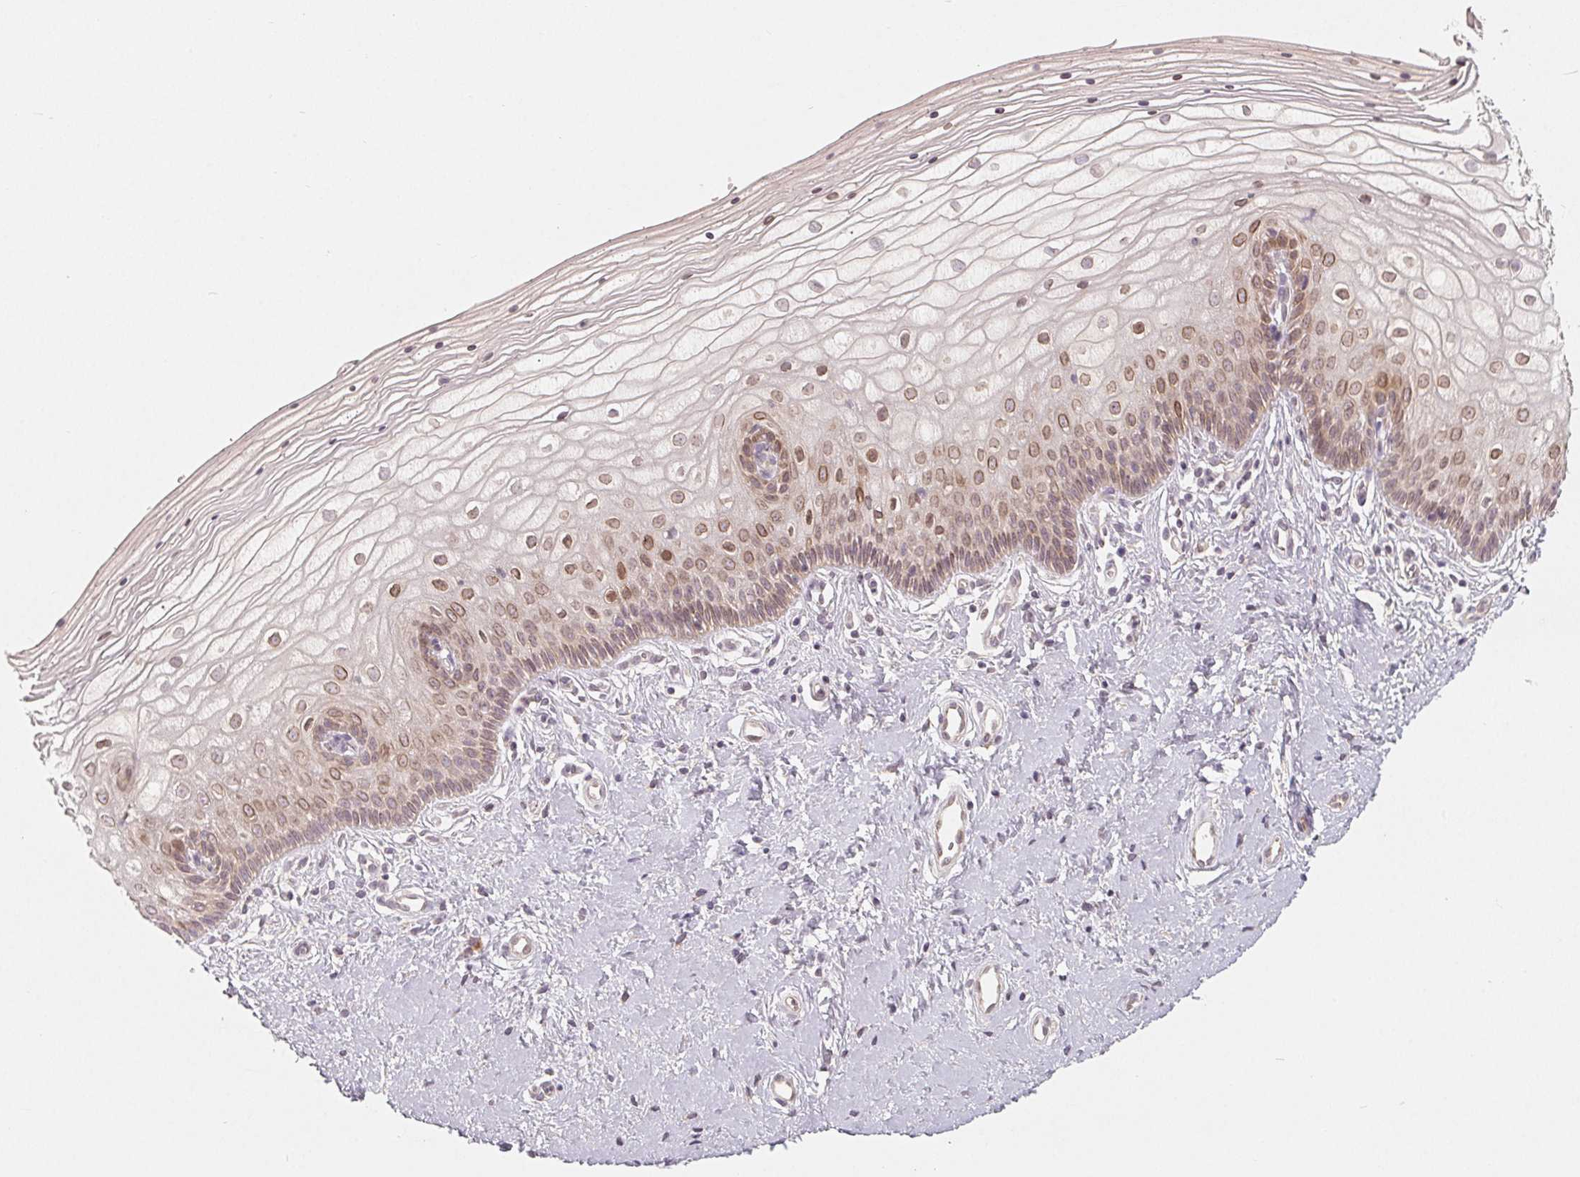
{"staining": {"intensity": "moderate", "quantity": "25%-75%", "location": "cytoplasmic/membranous,nuclear"}, "tissue": "vagina", "cell_type": "Squamous epithelial cells", "image_type": "normal", "snomed": [{"axis": "morphology", "description": "Normal tissue, NOS"}, {"axis": "topography", "description": "Vagina"}], "caption": "The image reveals a brown stain indicating the presence of a protein in the cytoplasmic/membranous,nuclear of squamous epithelial cells in vagina.", "gene": "TMSB15B", "patient": {"sex": "female", "age": 39}}